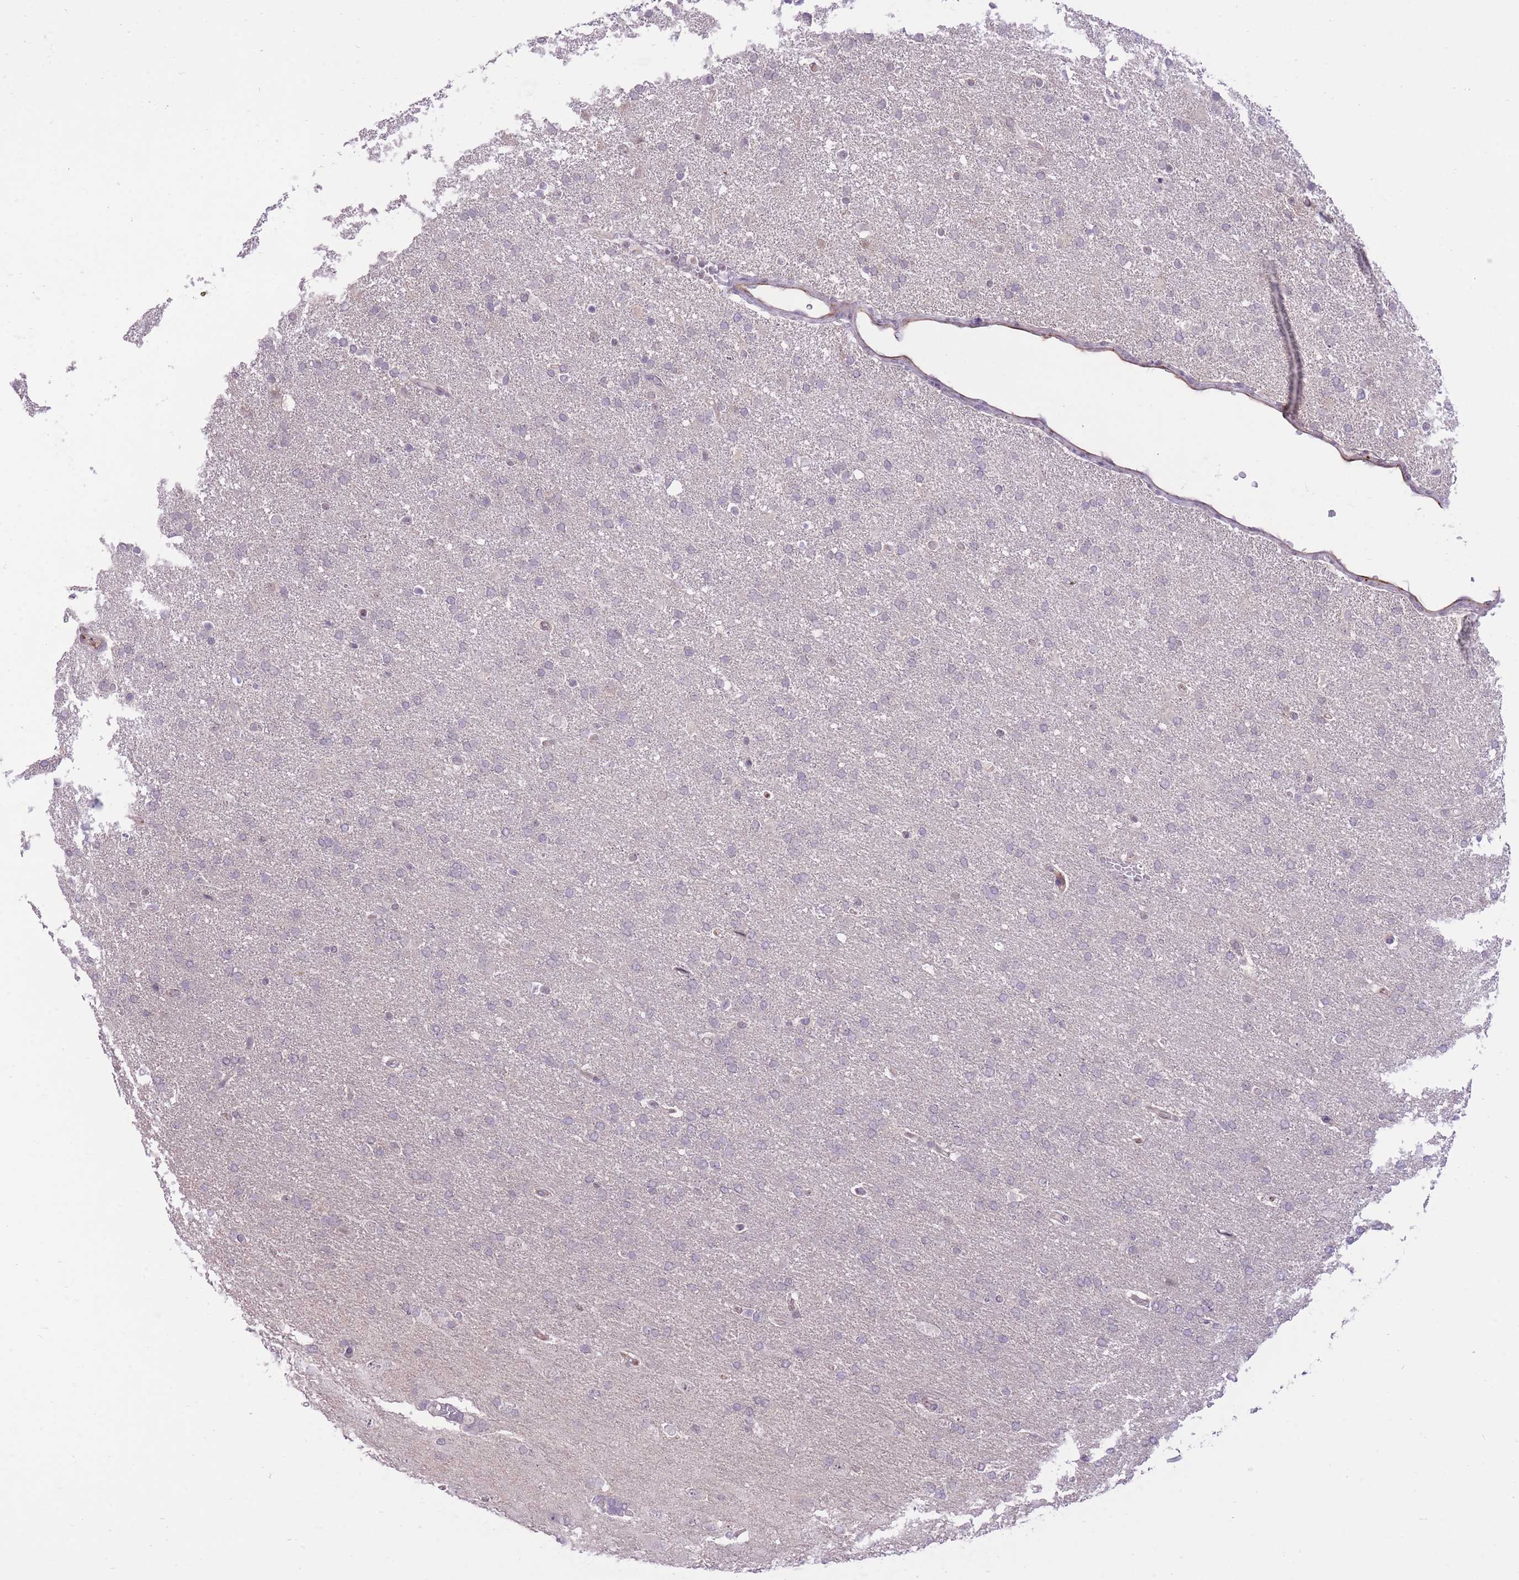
{"staining": {"intensity": "negative", "quantity": "none", "location": "none"}, "tissue": "glioma", "cell_type": "Tumor cells", "image_type": "cancer", "snomed": [{"axis": "morphology", "description": "Glioma, malignant, High grade"}, {"axis": "topography", "description": "Brain"}], "caption": "Protein analysis of glioma exhibits no significant expression in tumor cells. Brightfield microscopy of IHC stained with DAB (3,3'-diaminobenzidine) (brown) and hematoxylin (blue), captured at high magnification.", "gene": "ELL", "patient": {"sex": "male", "age": 72}}